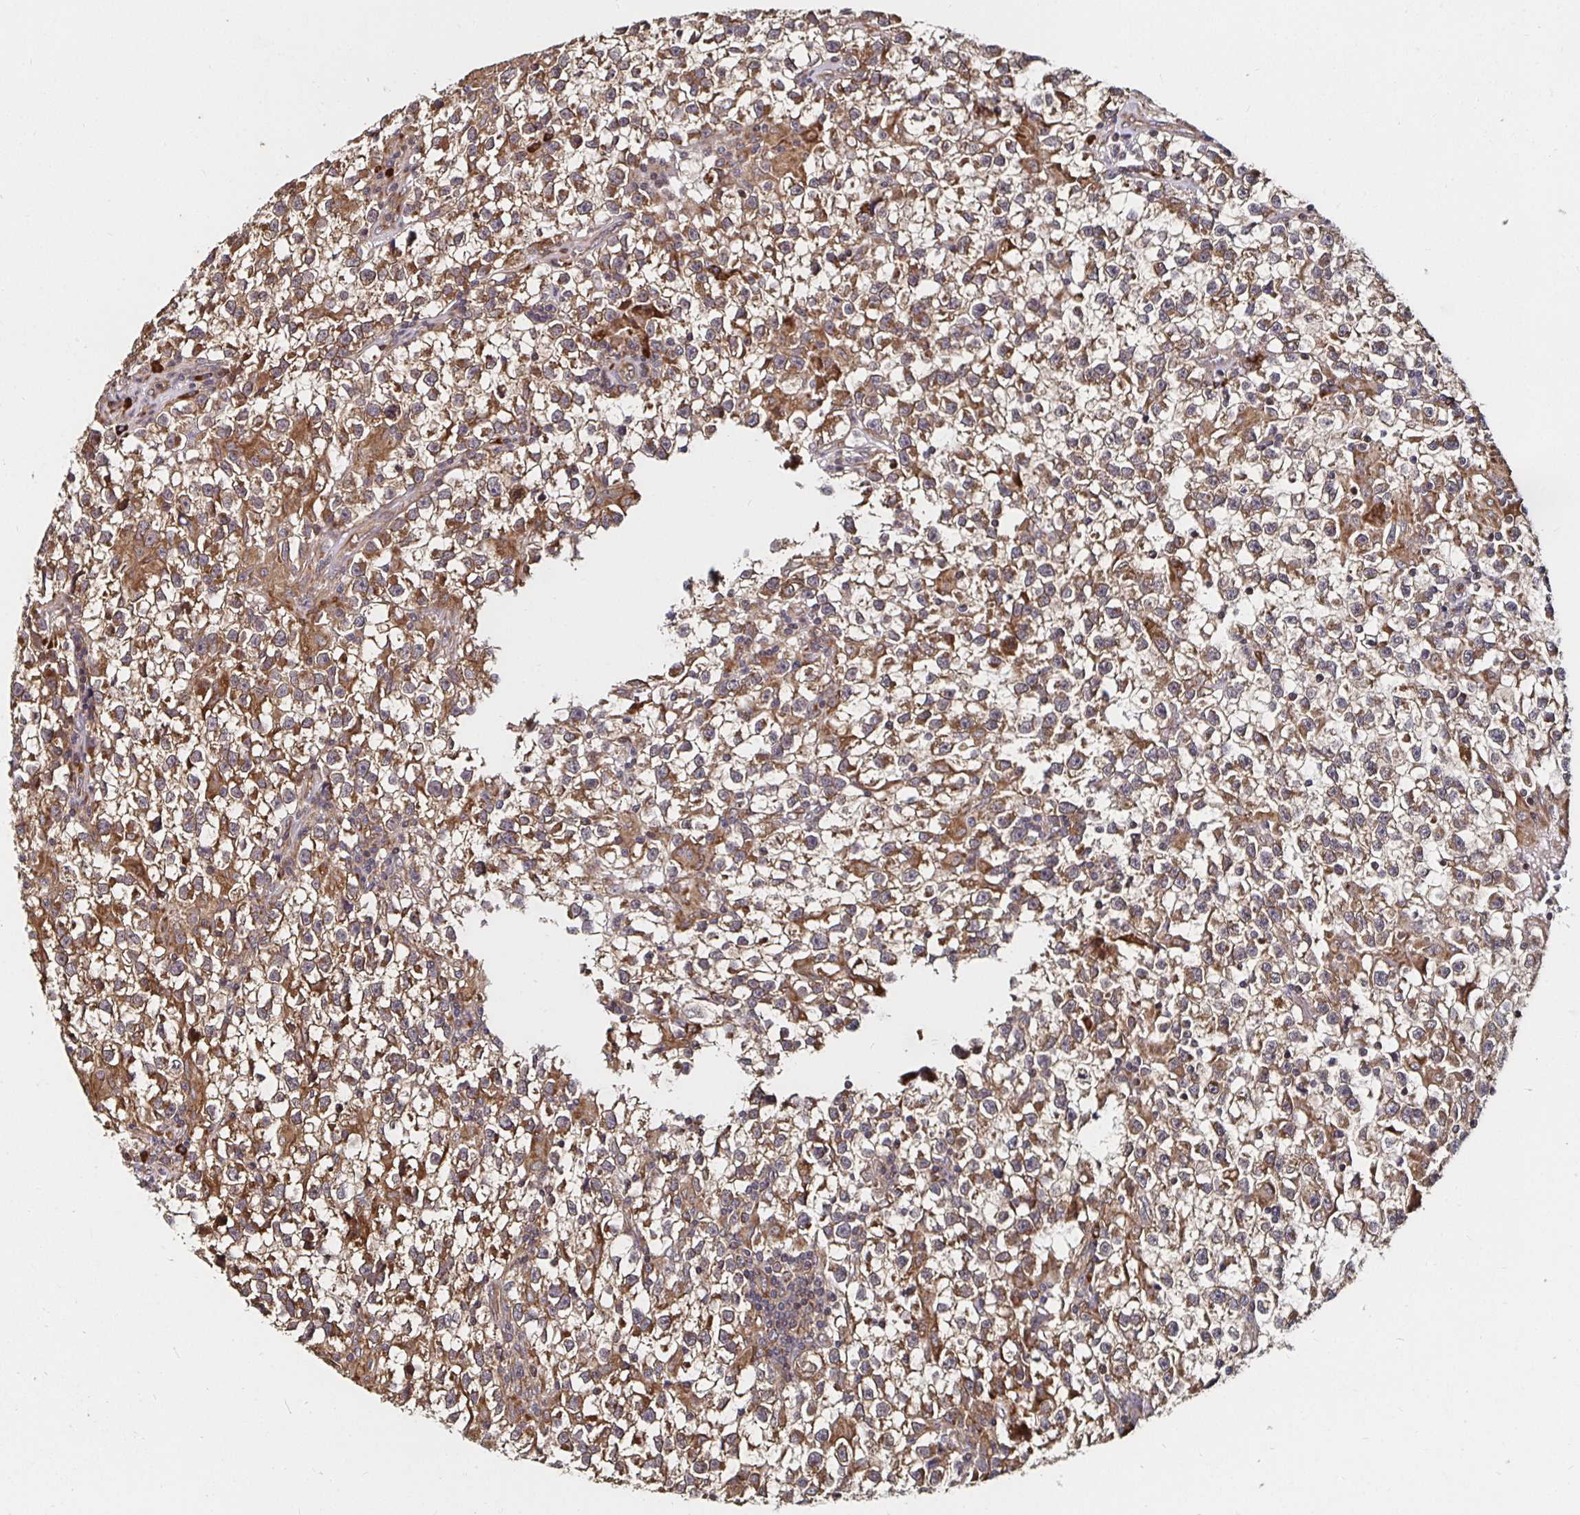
{"staining": {"intensity": "moderate", "quantity": ">75%", "location": "cytoplasmic/membranous"}, "tissue": "testis cancer", "cell_type": "Tumor cells", "image_type": "cancer", "snomed": [{"axis": "morphology", "description": "Seminoma, NOS"}, {"axis": "topography", "description": "Testis"}], "caption": "Protein staining demonstrates moderate cytoplasmic/membranous staining in approximately >75% of tumor cells in seminoma (testis).", "gene": "MLST8", "patient": {"sex": "male", "age": 31}}